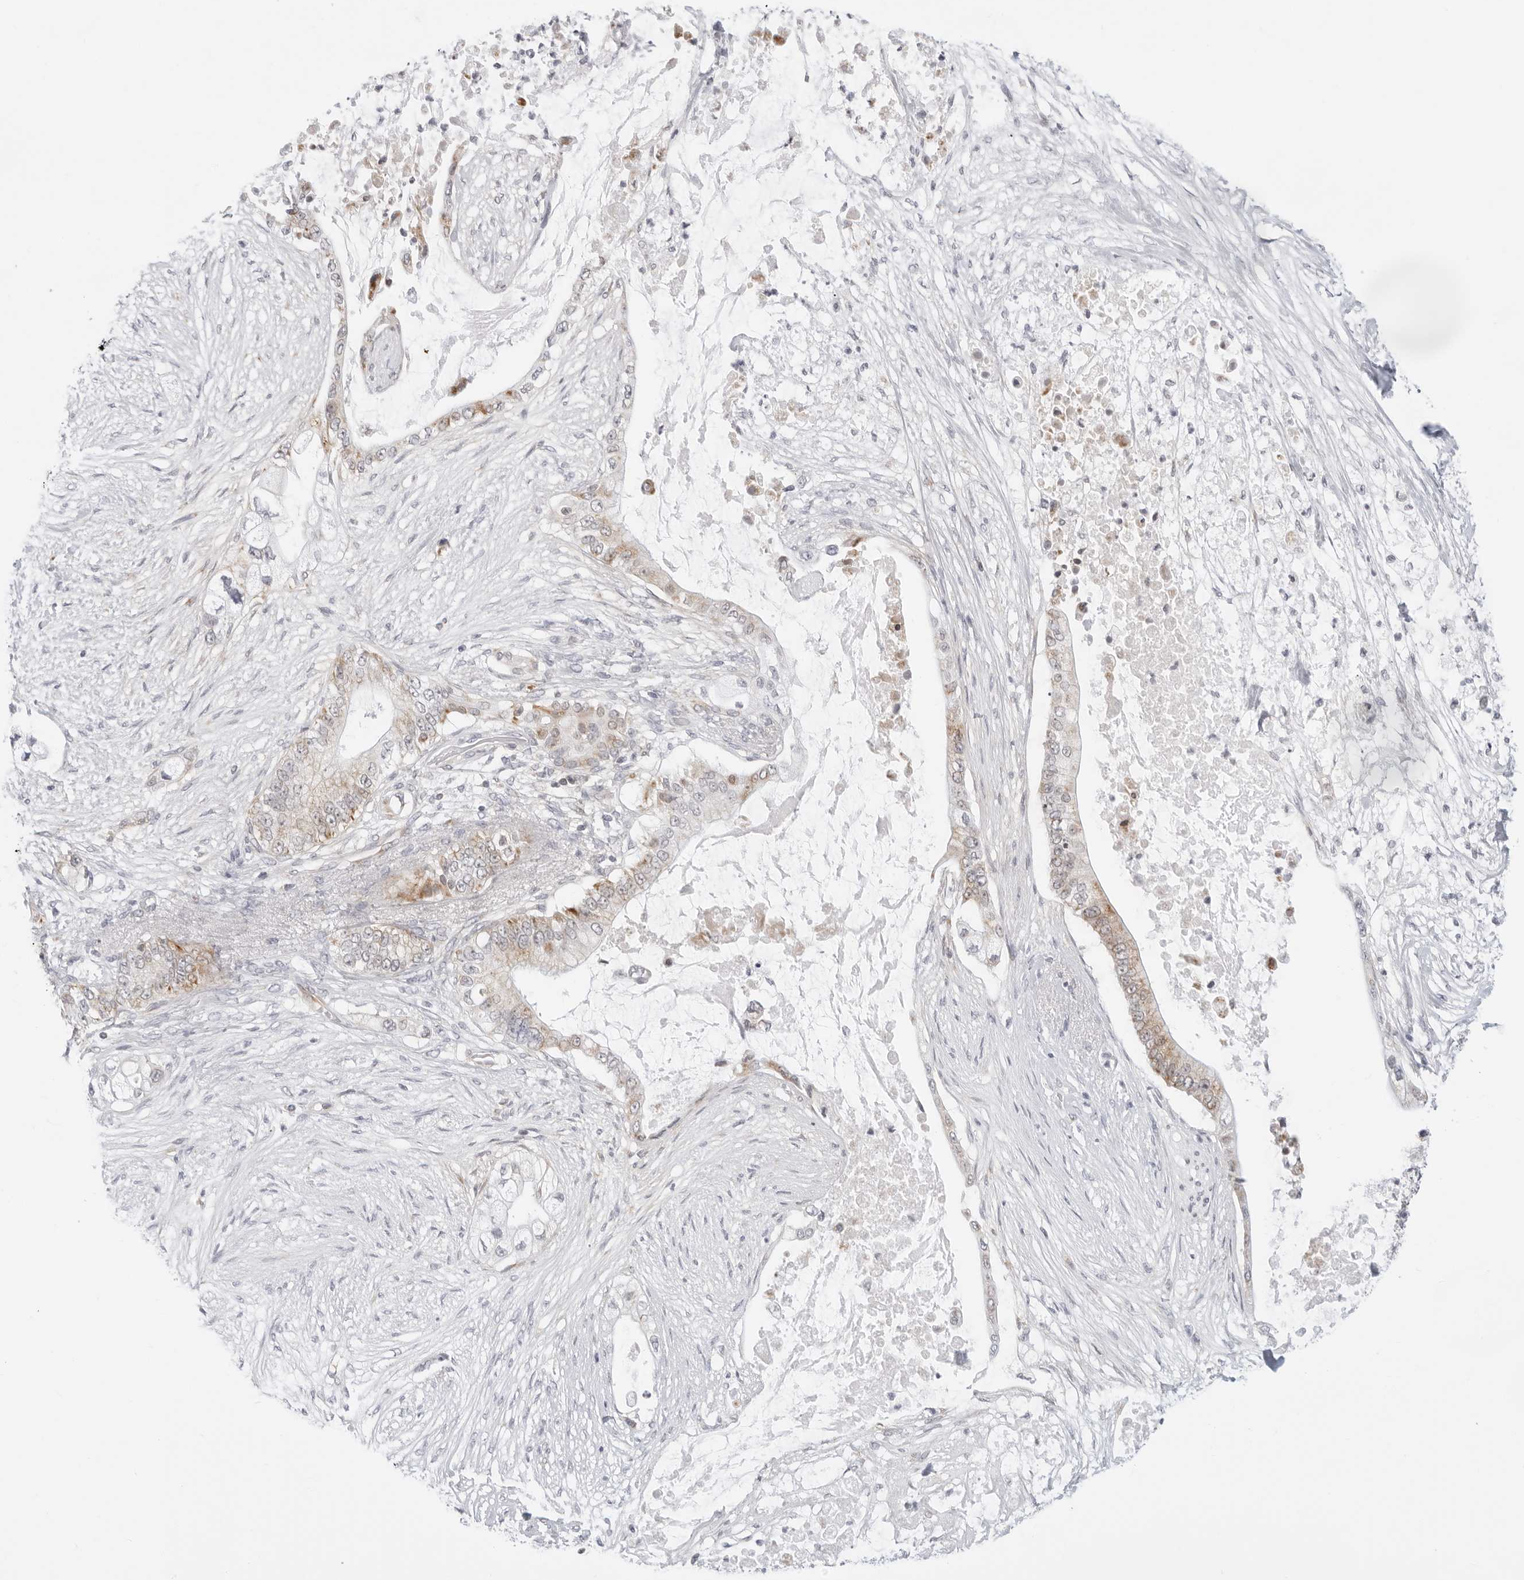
{"staining": {"intensity": "weak", "quantity": "25%-75%", "location": "cytoplasmic/membranous"}, "tissue": "pancreatic cancer", "cell_type": "Tumor cells", "image_type": "cancer", "snomed": [{"axis": "morphology", "description": "Adenocarcinoma, NOS"}, {"axis": "topography", "description": "Pancreas"}], "caption": "A histopathology image of pancreatic adenocarcinoma stained for a protein reveals weak cytoplasmic/membranous brown staining in tumor cells.", "gene": "CIART", "patient": {"sex": "male", "age": 53}}